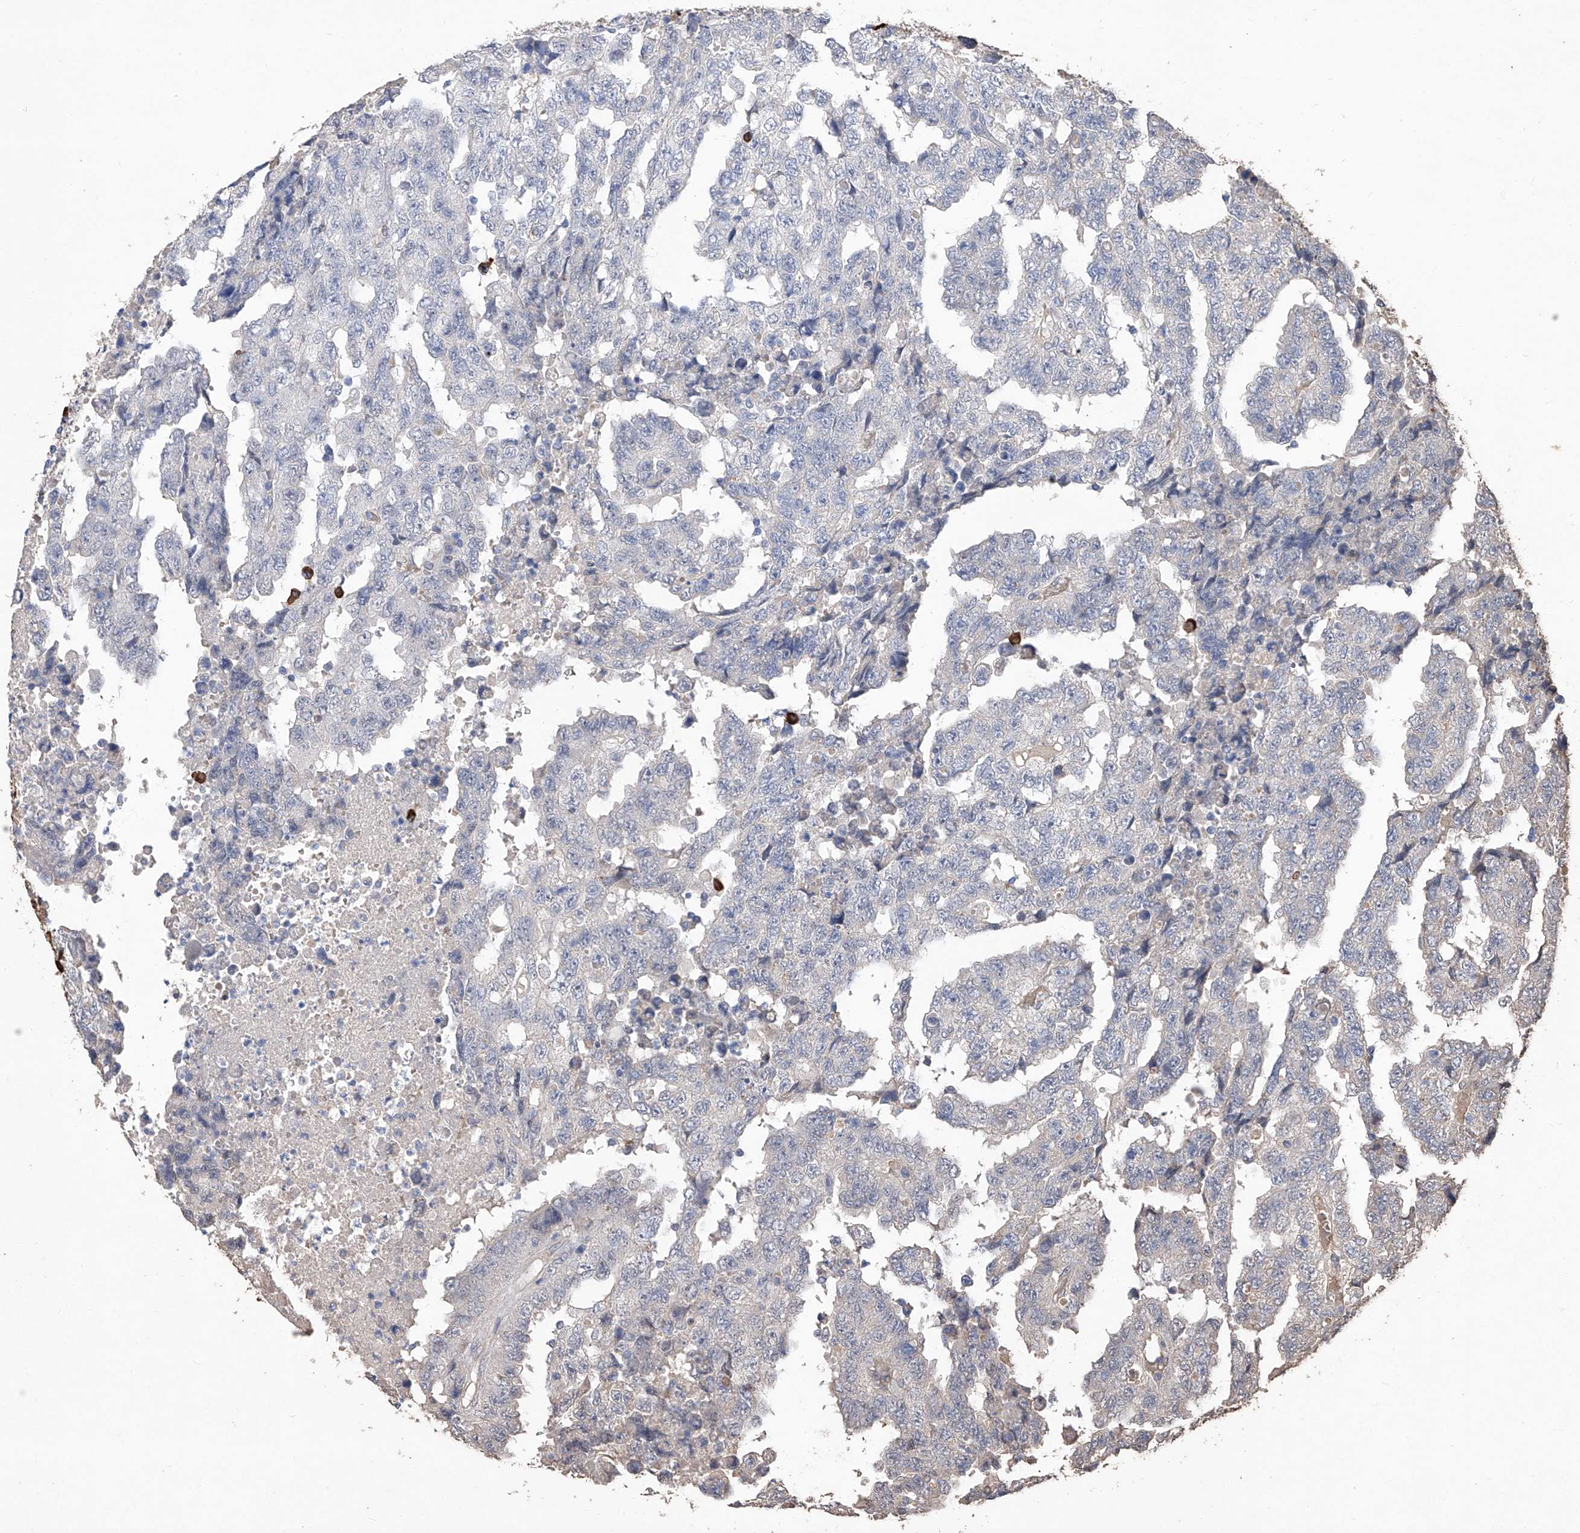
{"staining": {"intensity": "negative", "quantity": "none", "location": "none"}, "tissue": "testis cancer", "cell_type": "Tumor cells", "image_type": "cancer", "snomed": [{"axis": "morphology", "description": "Necrosis, NOS"}, {"axis": "morphology", "description": "Carcinoma, Embryonal, NOS"}, {"axis": "topography", "description": "Testis"}], "caption": "The image demonstrates no staining of tumor cells in testis cancer (embryonal carcinoma).", "gene": "EML1", "patient": {"sex": "male", "age": 19}}